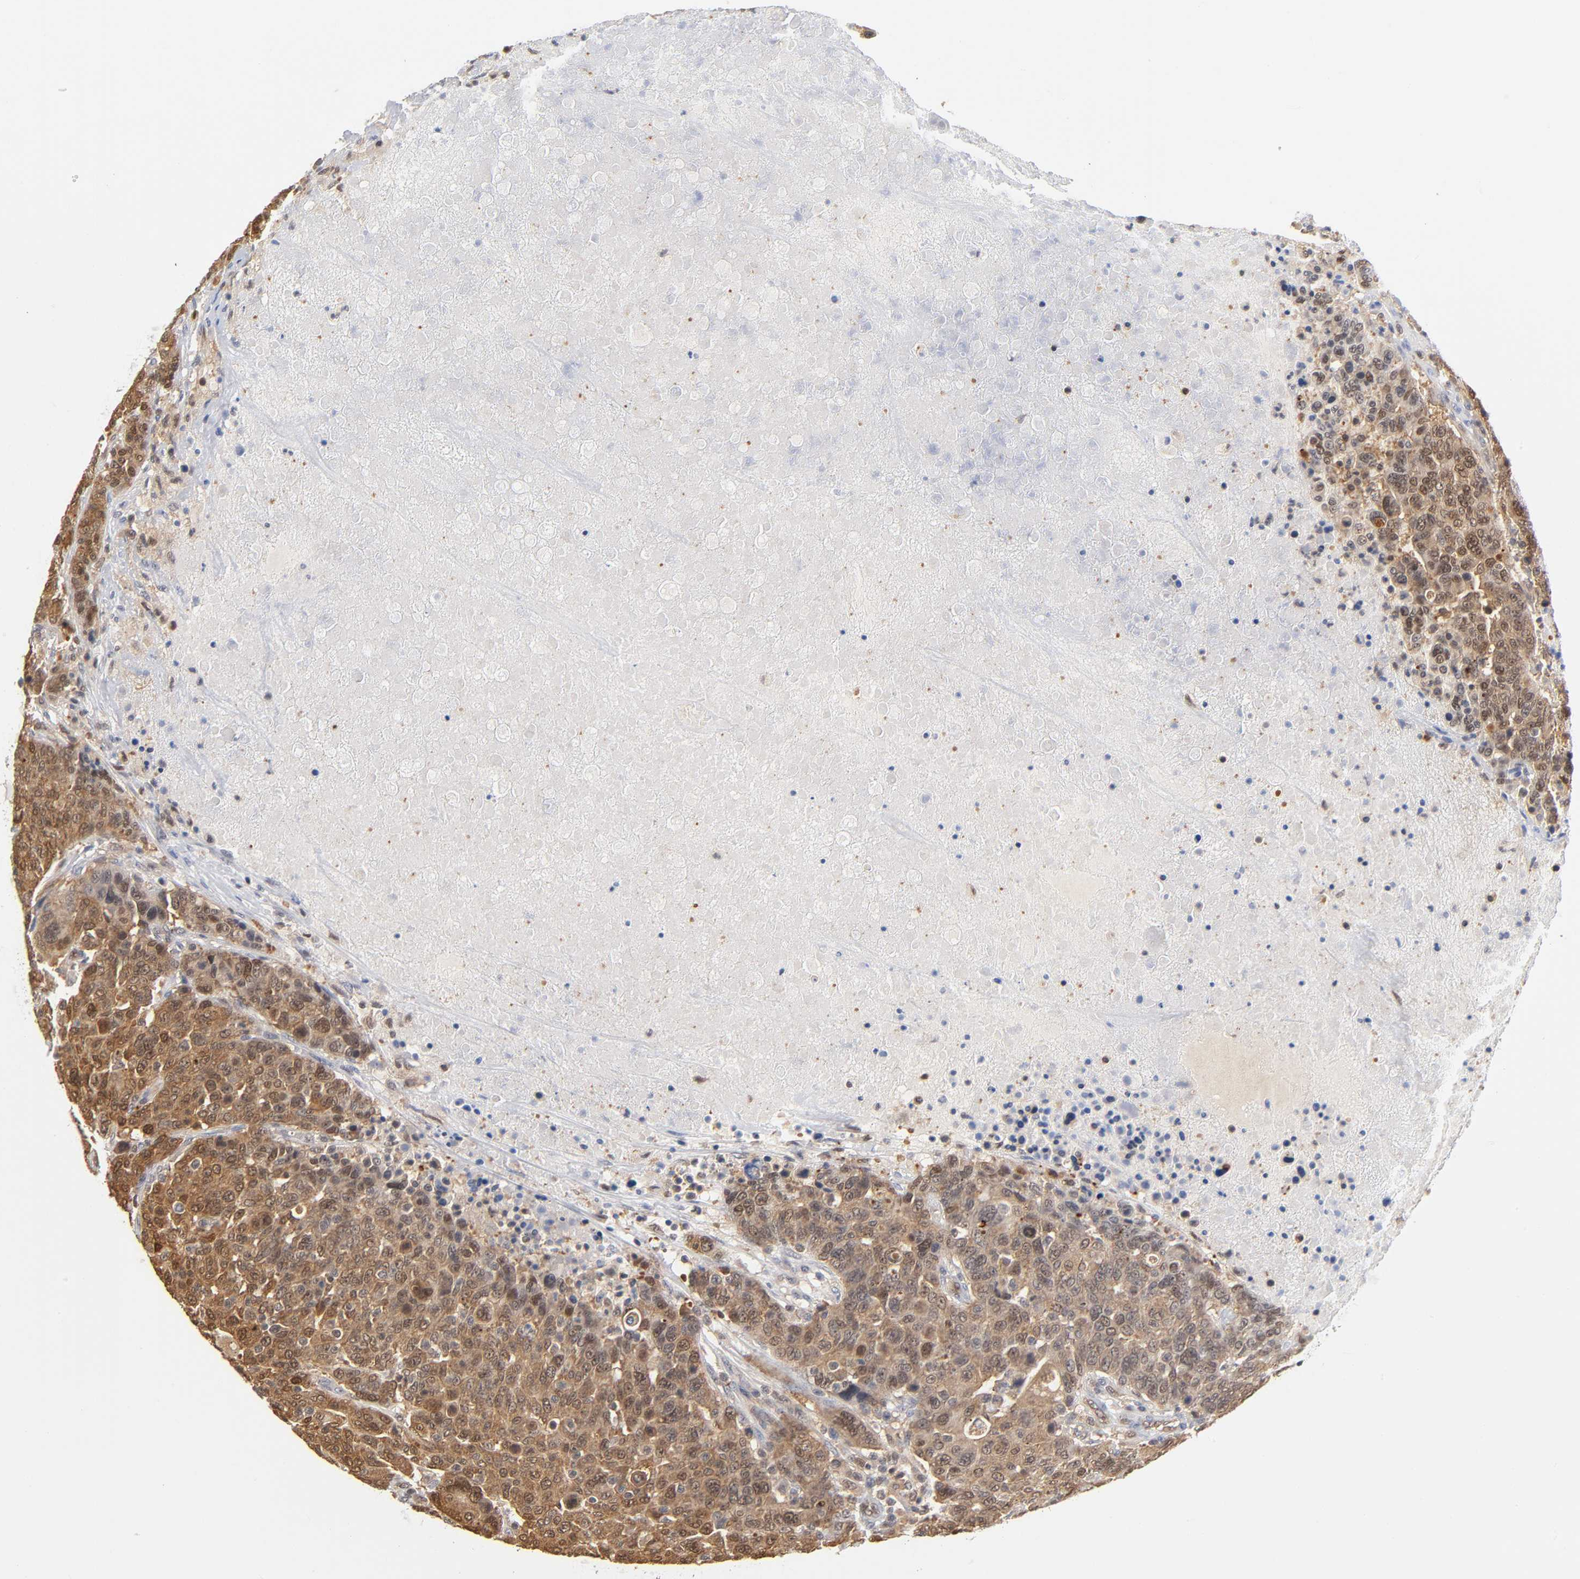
{"staining": {"intensity": "strong", "quantity": ">75%", "location": "cytoplasmic/membranous,nuclear"}, "tissue": "breast cancer", "cell_type": "Tumor cells", "image_type": "cancer", "snomed": [{"axis": "morphology", "description": "Duct carcinoma"}, {"axis": "topography", "description": "Breast"}], "caption": "Breast cancer (intraductal carcinoma) was stained to show a protein in brown. There is high levels of strong cytoplasmic/membranous and nuclear expression in about >75% of tumor cells.", "gene": "DFFB", "patient": {"sex": "female", "age": 37}}